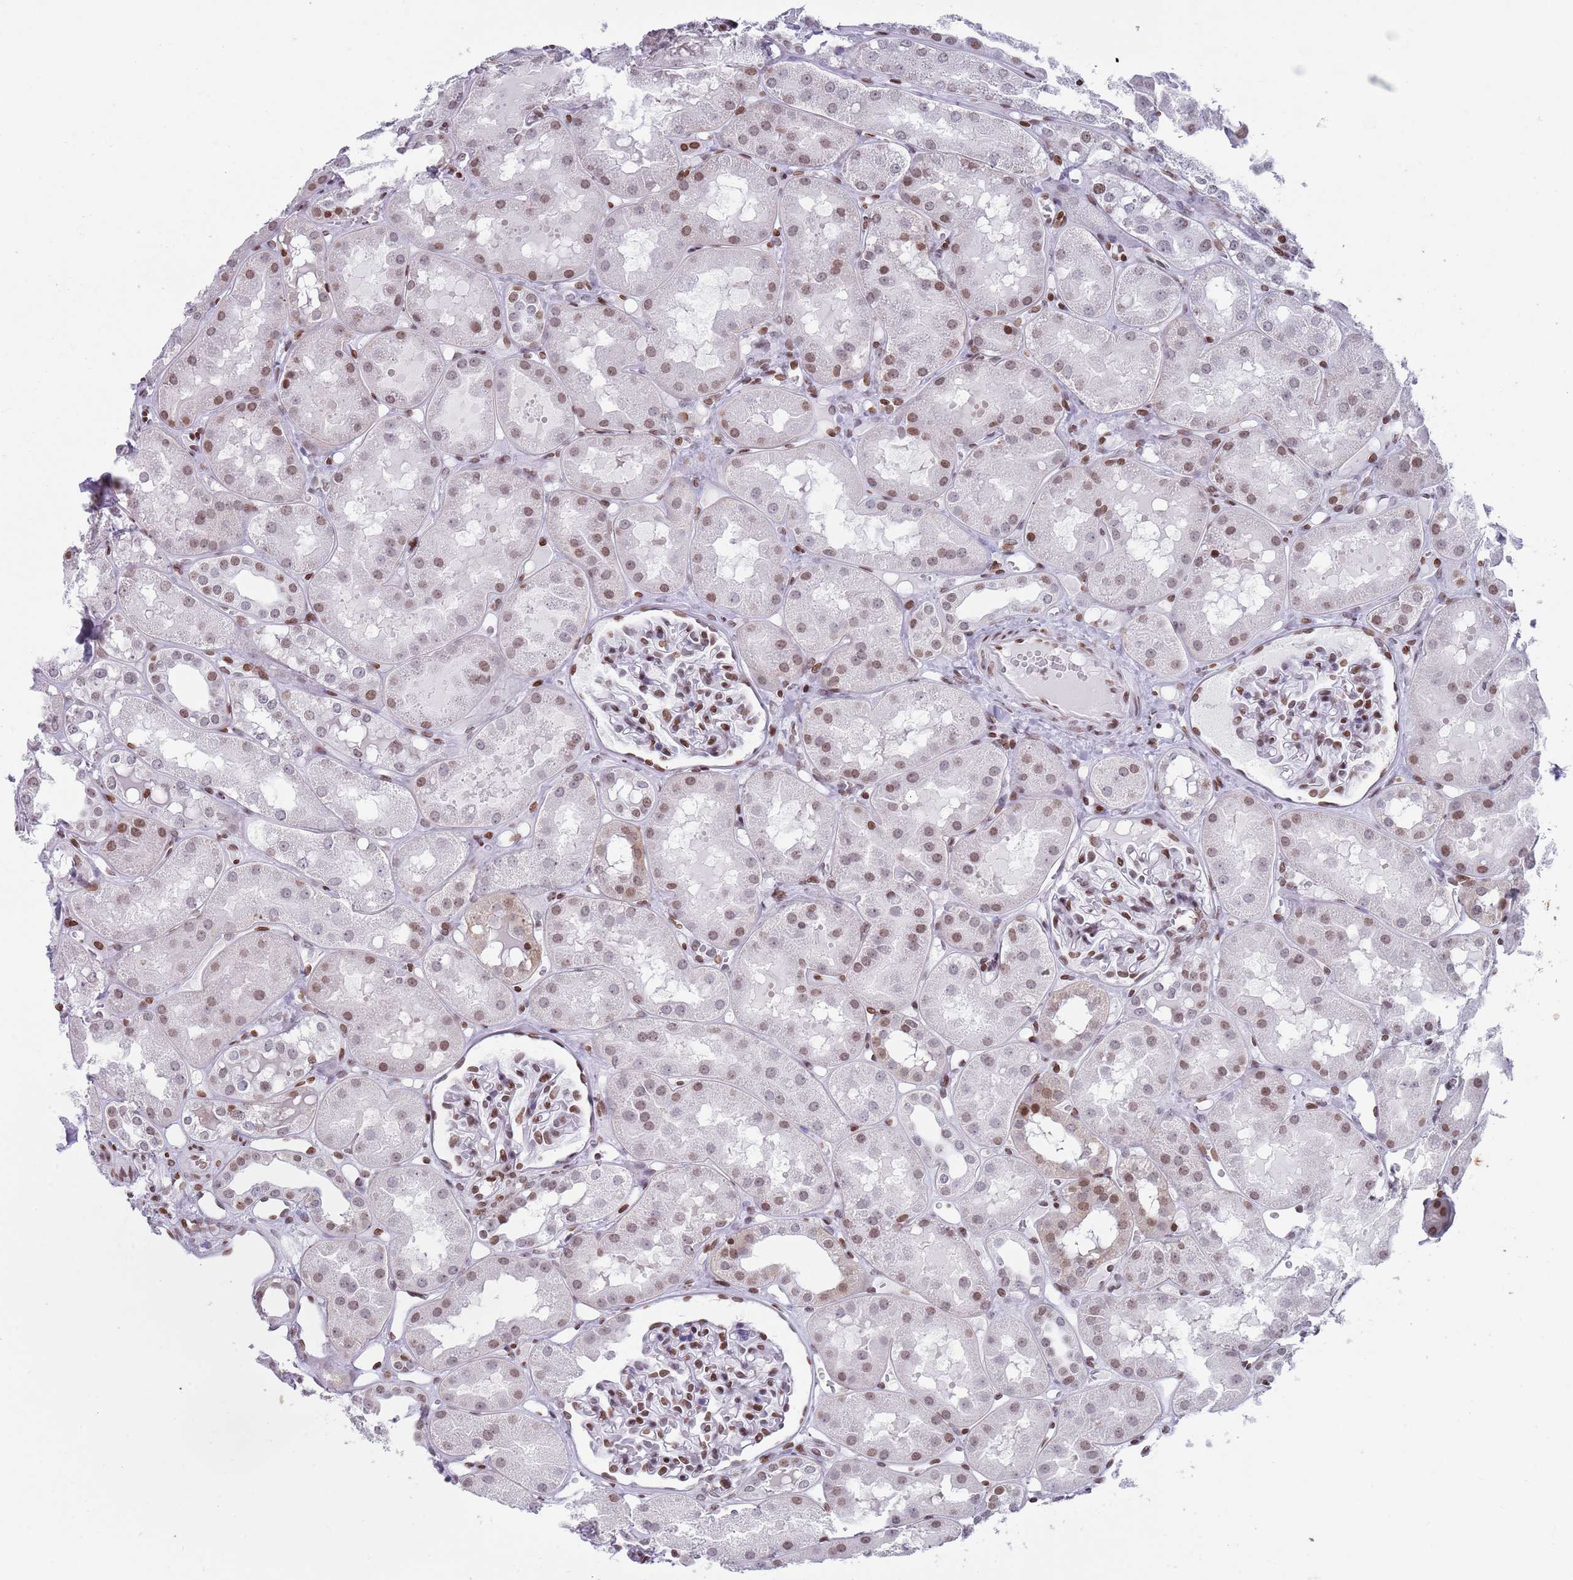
{"staining": {"intensity": "moderate", "quantity": "25%-75%", "location": "nuclear"}, "tissue": "kidney", "cell_type": "Cells in glomeruli", "image_type": "normal", "snomed": [{"axis": "morphology", "description": "Normal tissue, NOS"}, {"axis": "topography", "description": "Kidney"}], "caption": "High-magnification brightfield microscopy of normal kidney stained with DAB (3,3'-diaminobenzidine) (brown) and counterstained with hematoxylin (blue). cells in glomeruli exhibit moderate nuclear positivity is present in approximately25%-75% of cells.", "gene": "ENSG00000285547", "patient": {"sex": "male", "age": 16}}